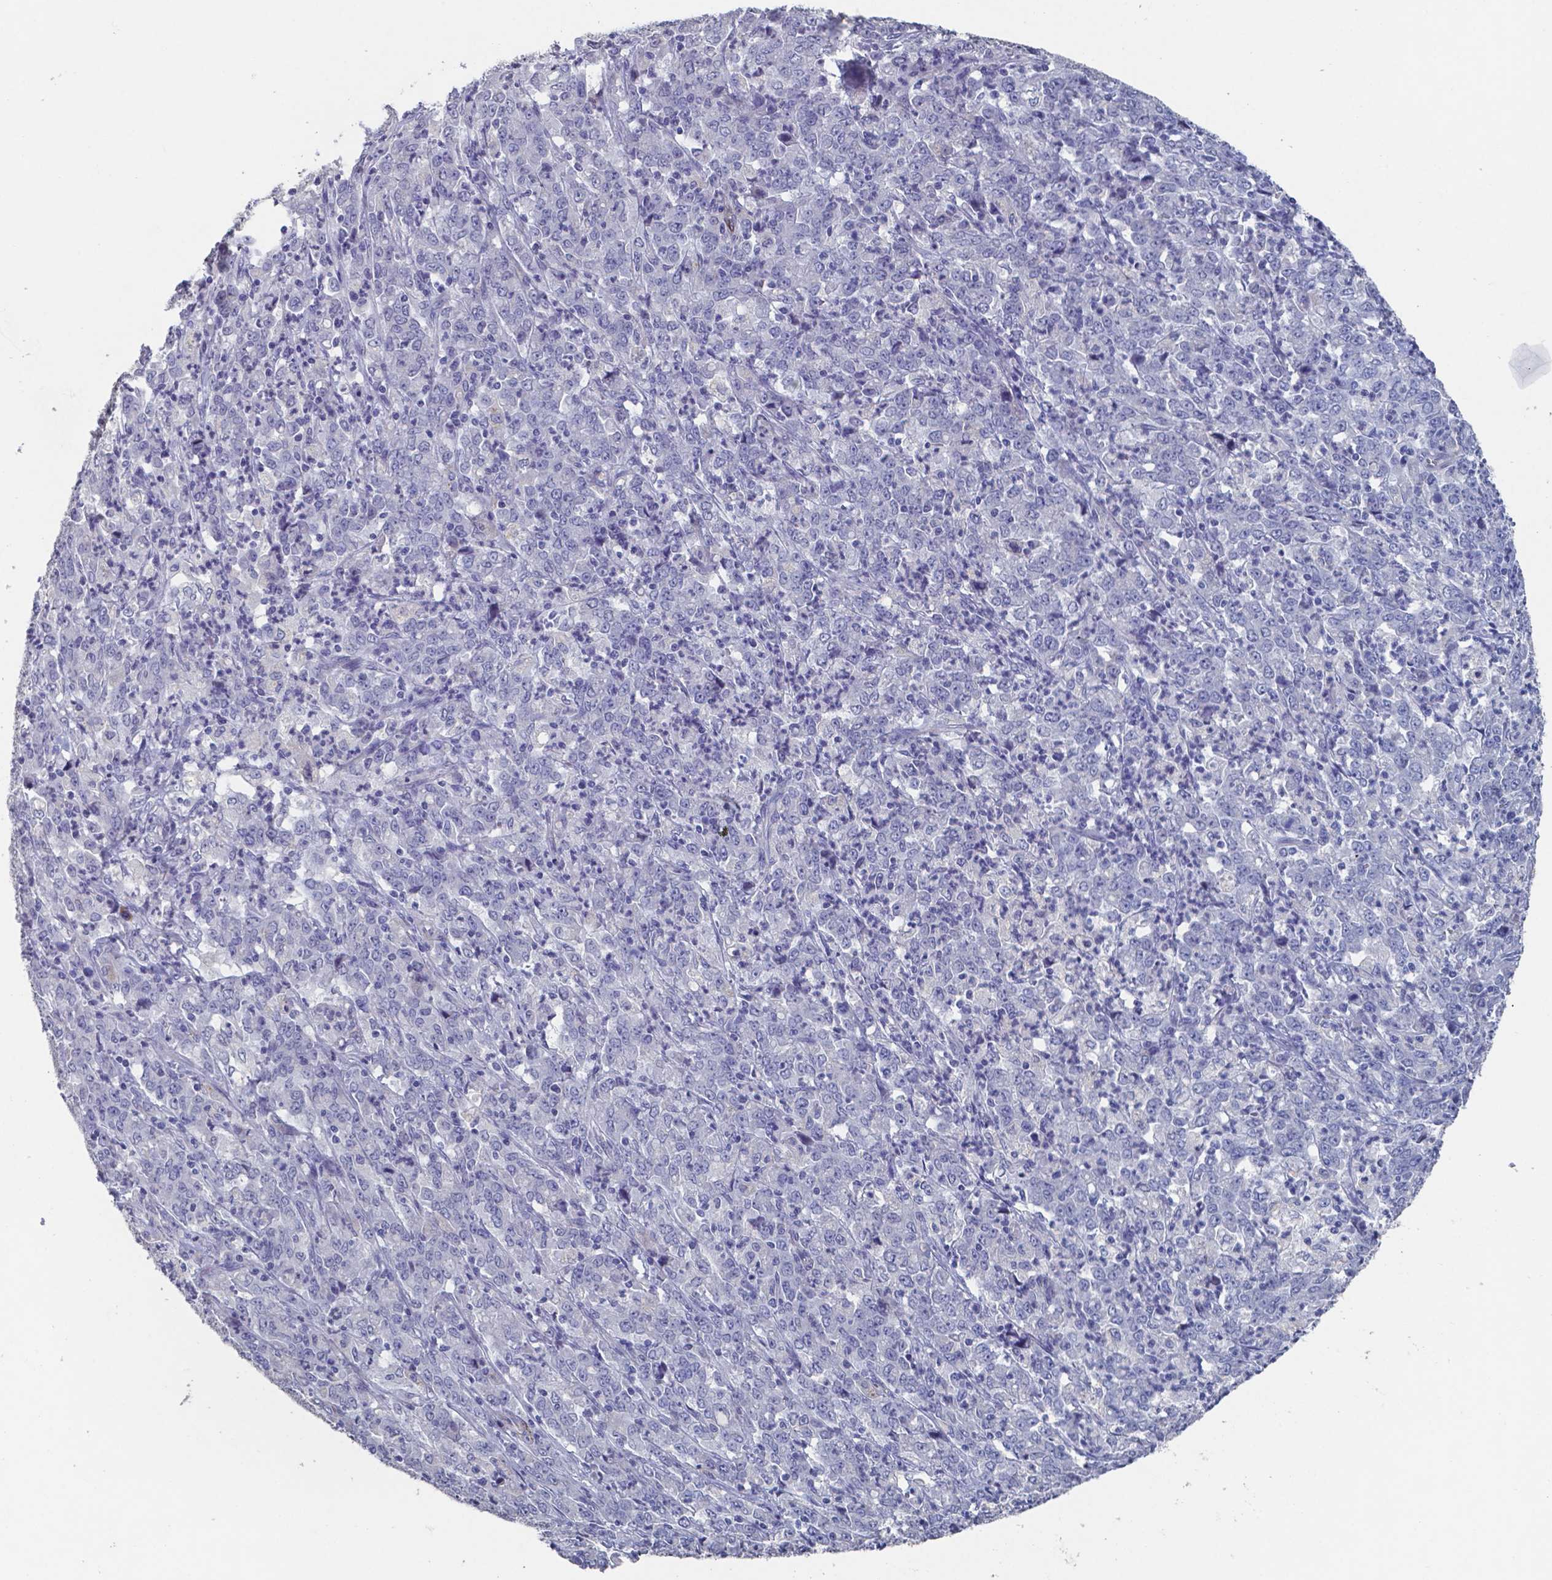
{"staining": {"intensity": "negative", "quantity": "none", "location": "none"}, "tissue": "stomach cancer", "cell_type": "Tumor cells", "image_type": "cancer", "snomed": [{"axis": "morphology", "description": "Adenocarcinoma, NOS"}, {"axis": "topography", "description": "Stomach, lower"}], "caption": "A high-resolution micrograph shows immunohistochemistry (IHC) staining of stomach cancer (adenocarcinoma), which shows no significant positivity in tumor cells.", "gene": "PLA2R1", "patient": {"sex": "female", "age": 71}}